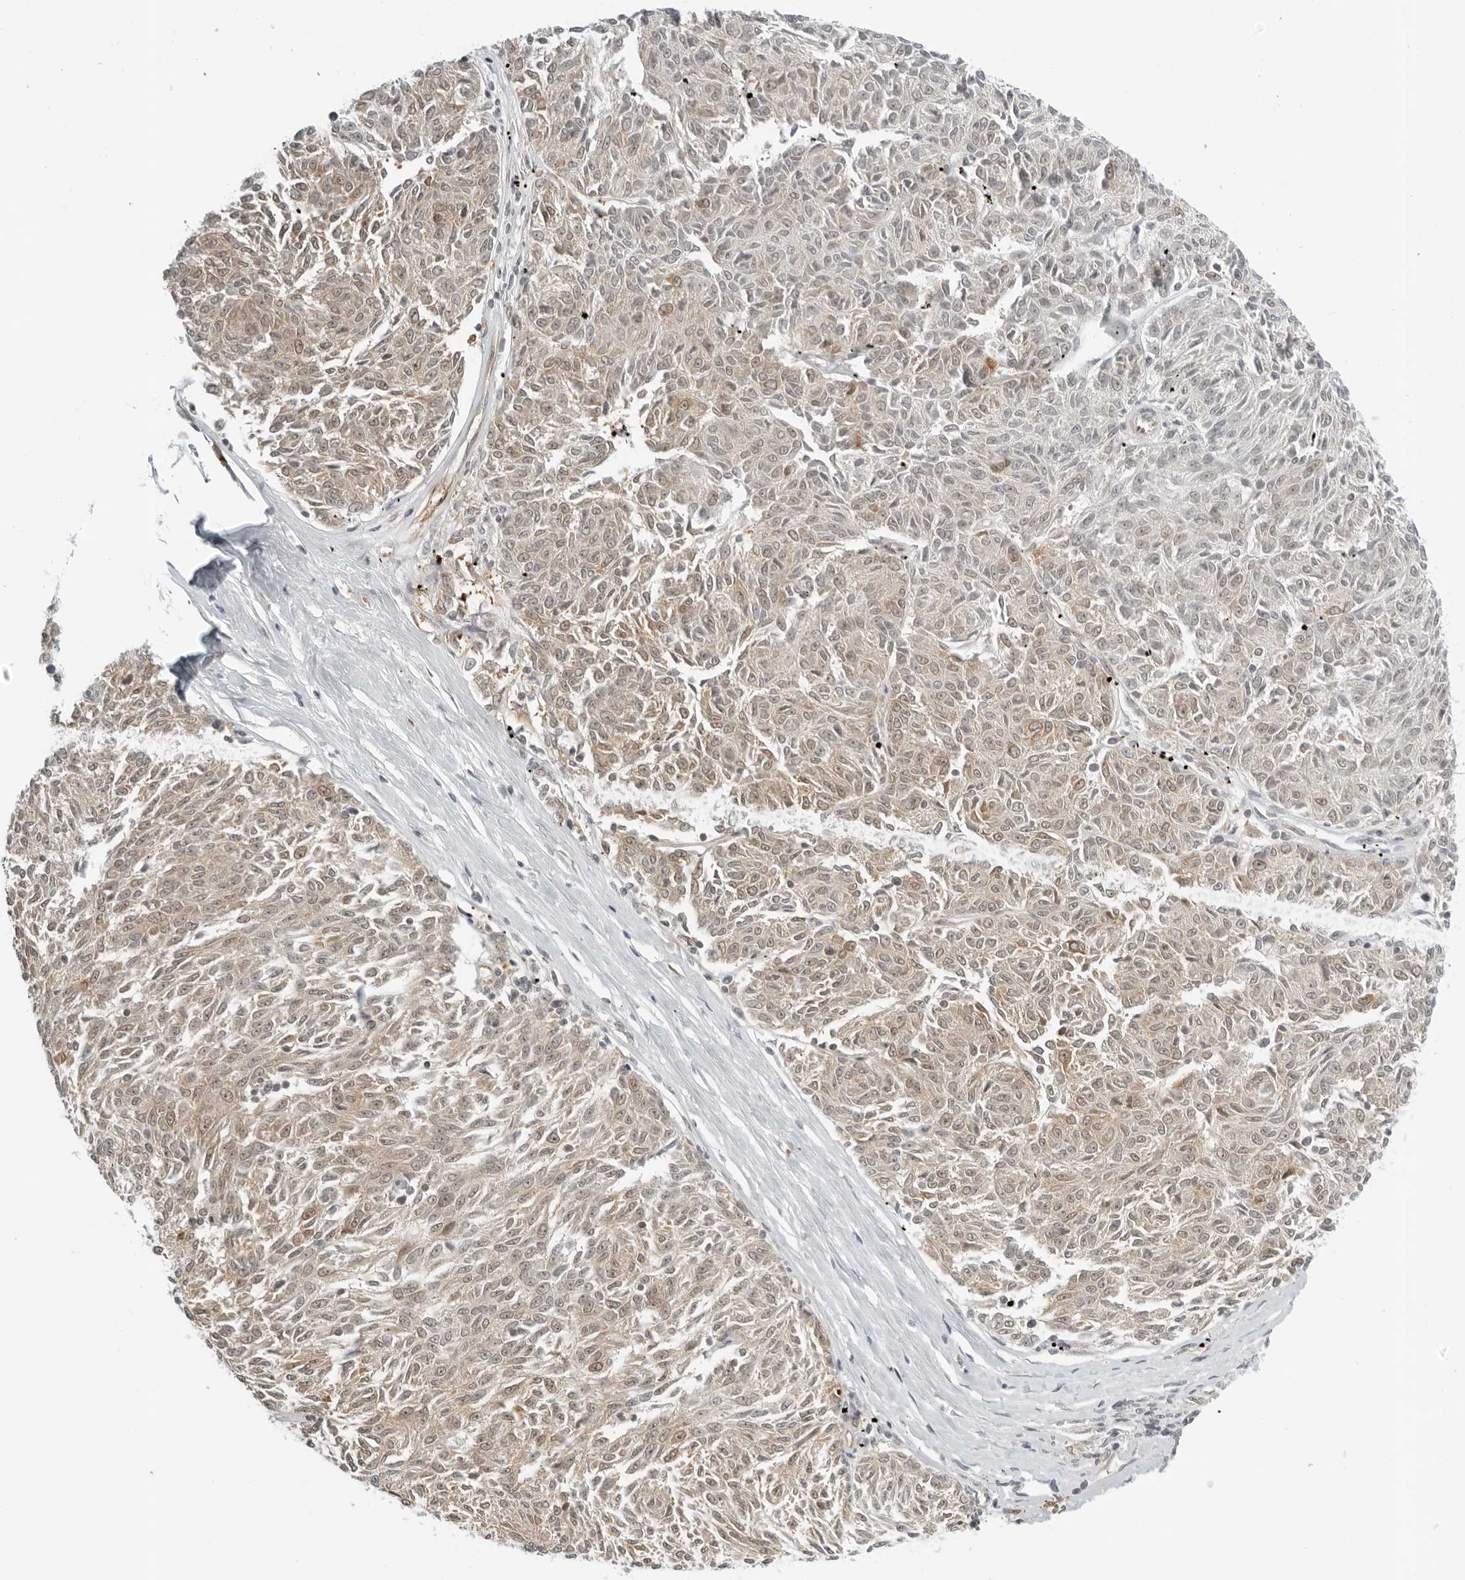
{"staining": {"intensity": "weak", "quantity": "25%-75%", "location": "cytoplasmic/membranous,nuclear"}, "tissue": "melanoma", "cell_type": "Tumor cells", "image_type": "cancer", "snomed": [{"axis": "morphology", "description": "Malignant melanoma, NOS"}, {"axis": "topography", "description": "Skin"}], "caption": "Immunohistochemistry (IHC) photomicrograph of melanoma stained for a protein (brown), which demonstrates low levels of weak cytoplasmic/membranous and nuclear positivity in approximately 25%-75% of tumor cells.", "gene": "EIF4G1", "patient": {"sex": "female", "age": 72}}